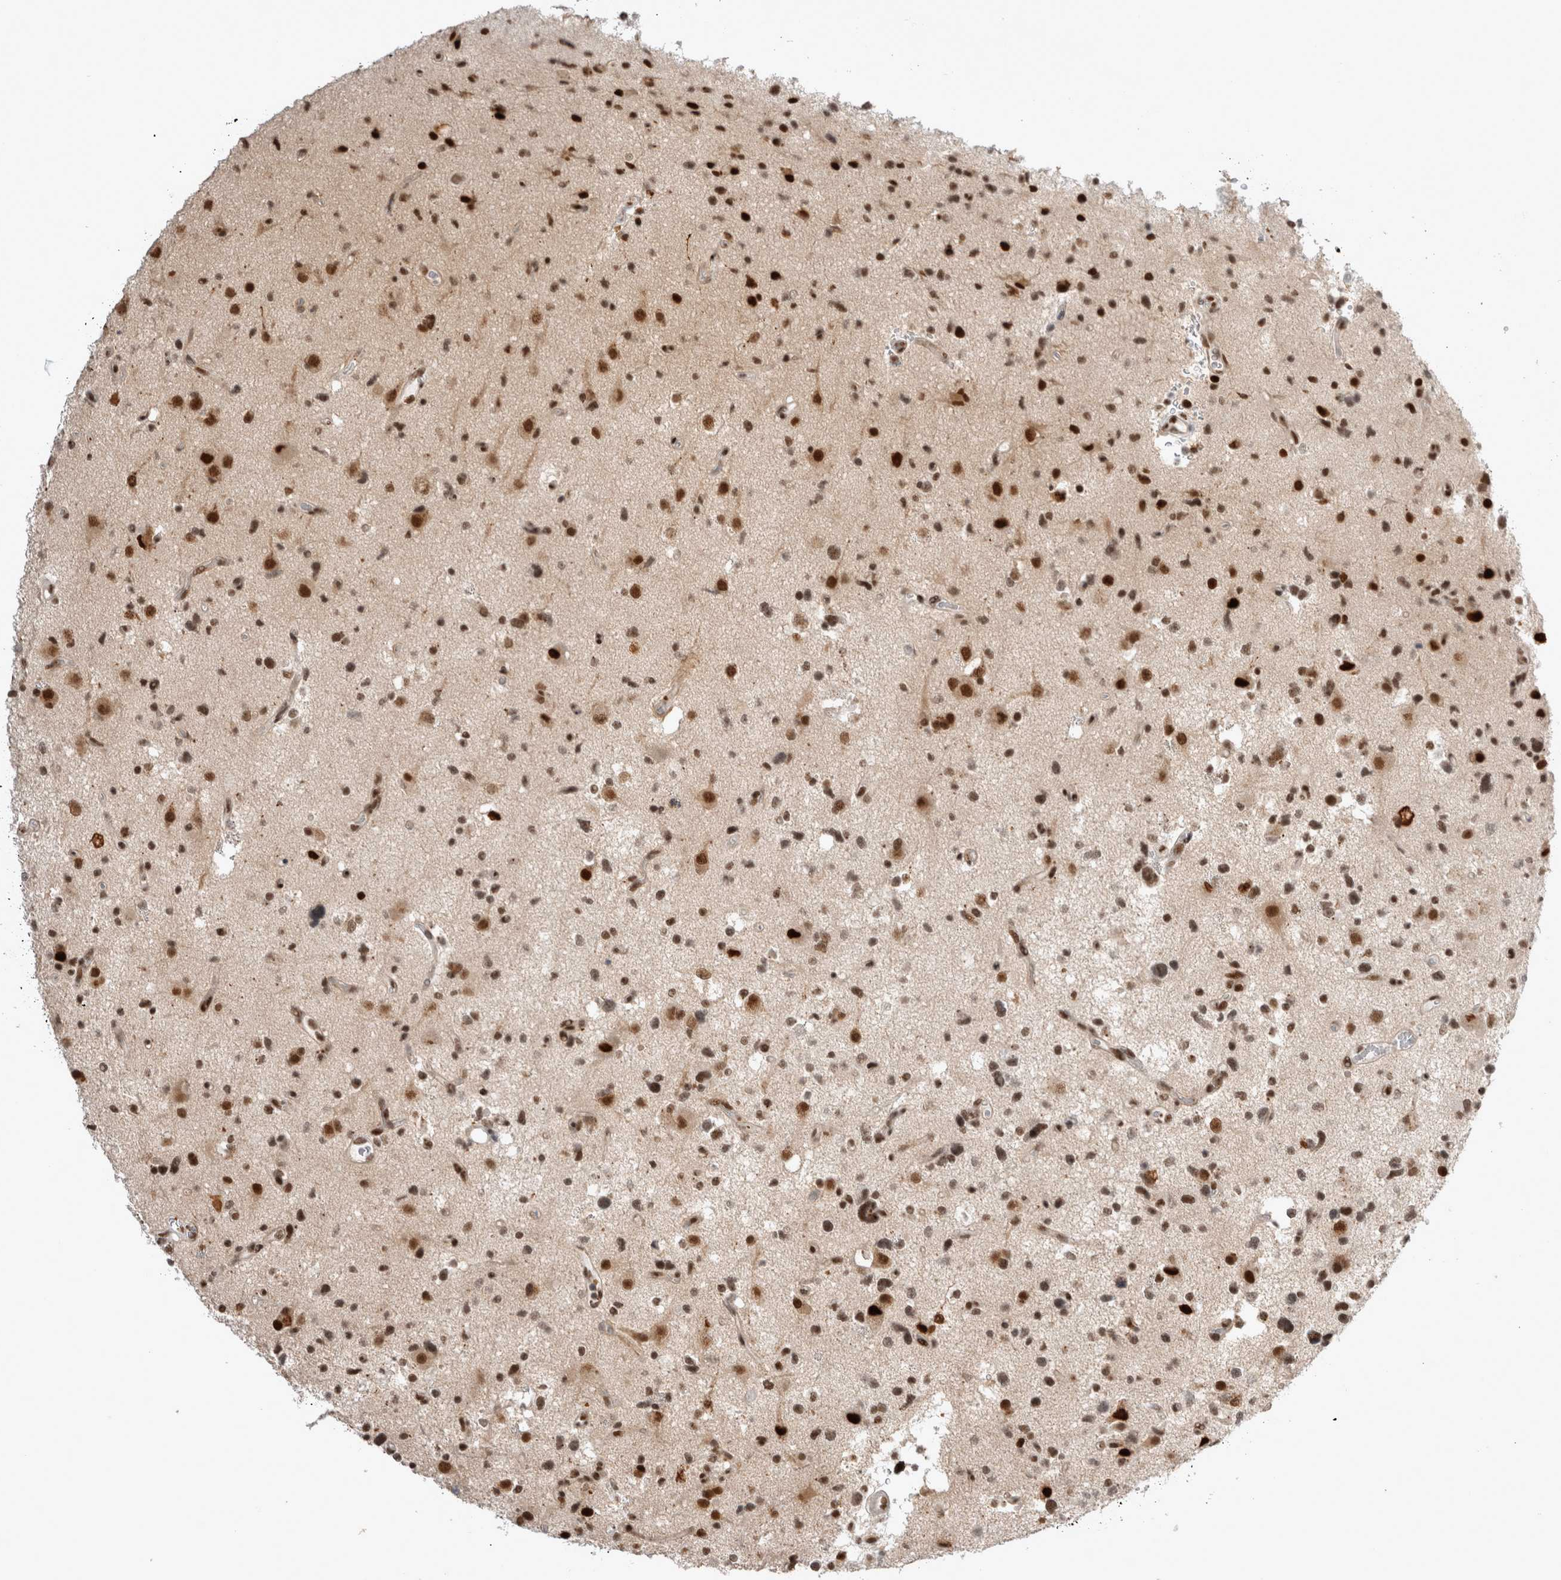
{"staining": {"intensity": "strong", "quantity": ">75%", "location": "nuclear"}, "tissue": "glioma", "cell_type": "Tumor cells", "image_type": "cancer", "snomed": [{"axis": "morphology", "description": "Glioma, malignant, High grade"}, {"axis": "topography", "description": "Brain"}], "caption": "Brown immunohistochemical staining in human malignant glioma (high-grade) demonstrates strong nuclear staining in approximately >75% of tumor cells.", "gene": "EYA2", "patient": {"sex": "male", "age": 33}}